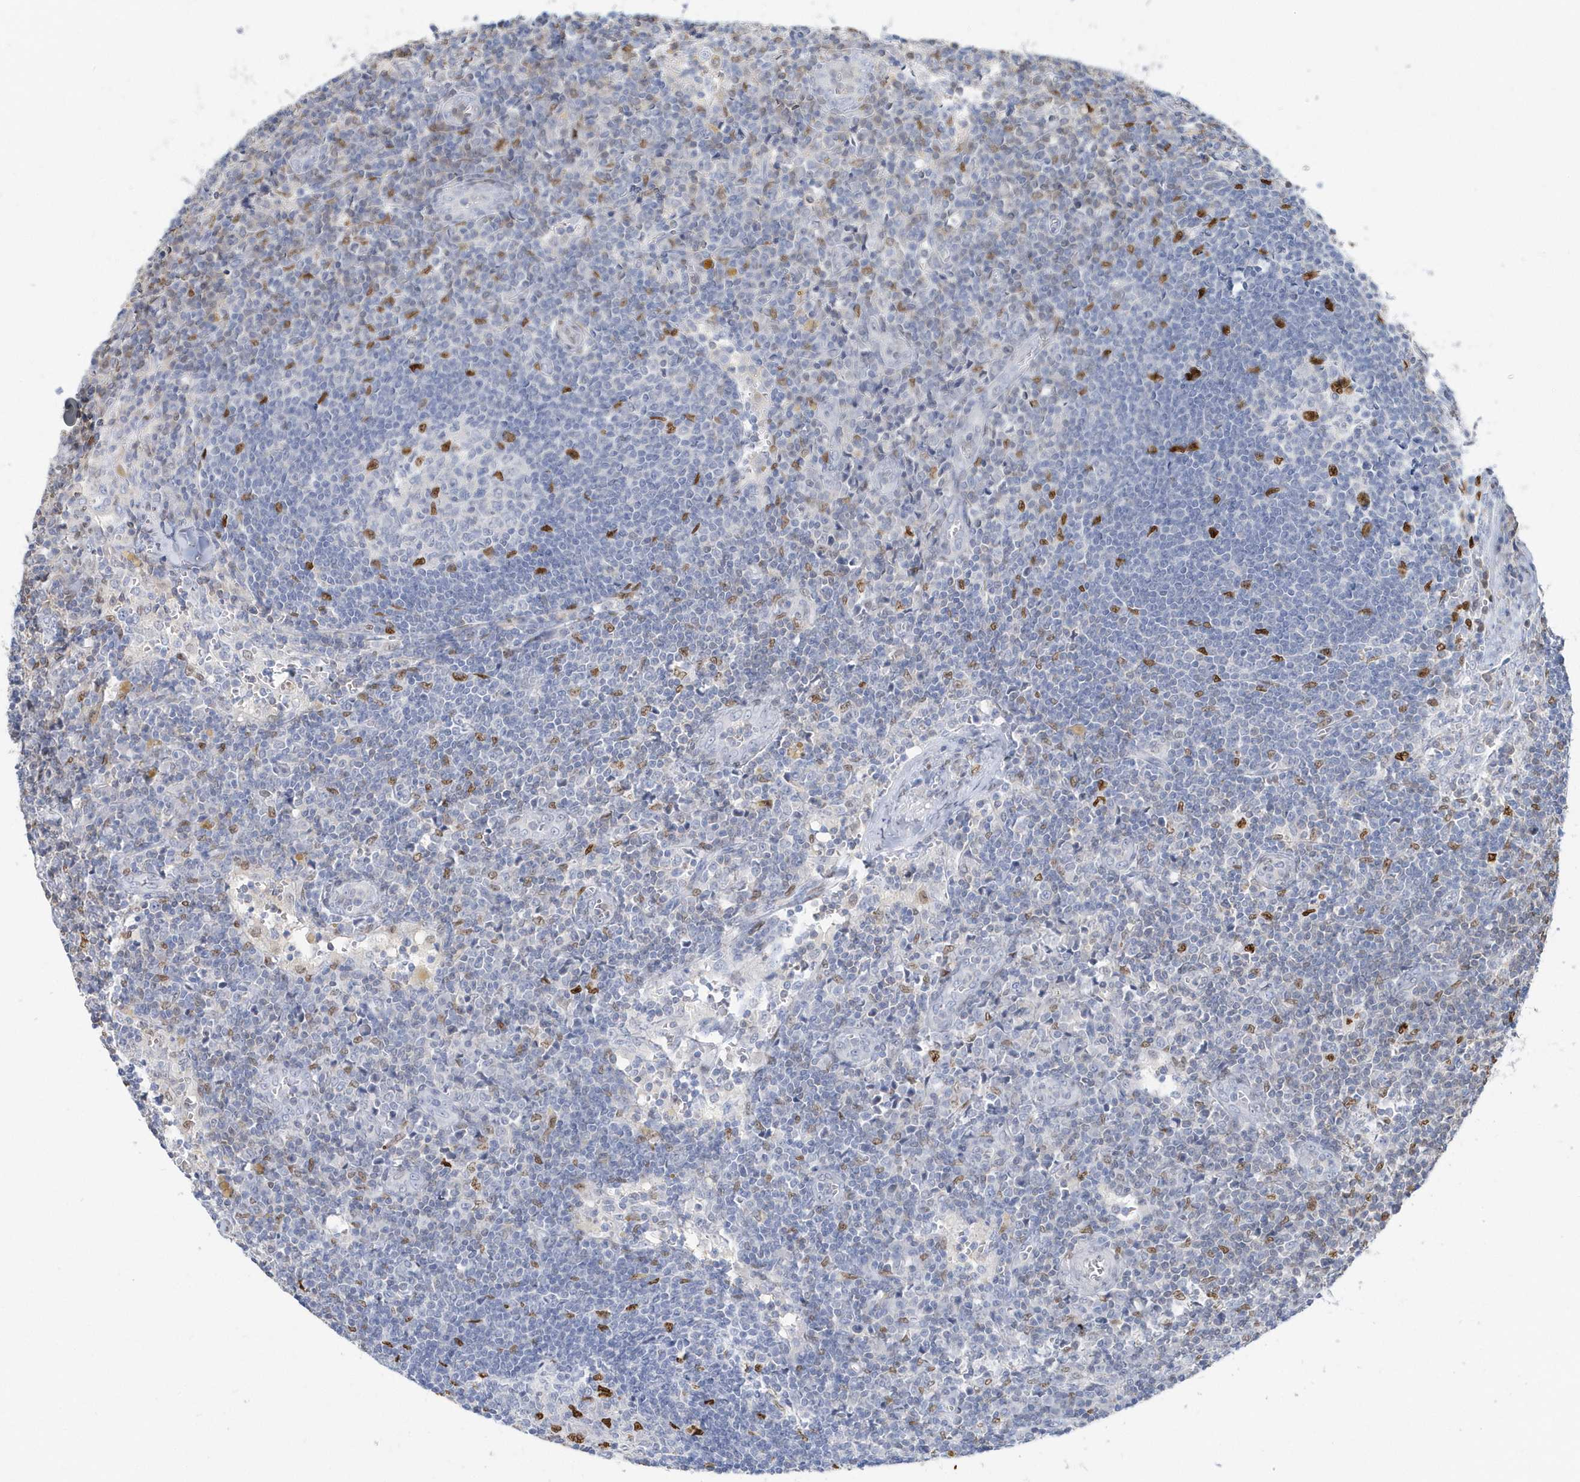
{"staining": {"intensity": "strong", "quantity": "<25%", "location": "nuclear"}, "tissue": "lymph node", "cell_type": "Germinal center cells", "image_type": "normal", "snomed": [{"axis": "morphology", "description": "Normal tissue, NOS"}, {"axis": "morphology", "description": "Squamous cell carcinoma, metastatic, NOS"}, {"axis": "topography", "description": "Lymph node"}], "caption": "Immunohistochemical staining of unremarkable human lymph node demonstrates <25% levels of strong nuclear protein positivity in about <25% of germinal center cells.", "gene": "MACROH2A2", "patient": {"sex": "male", "age": 73}}